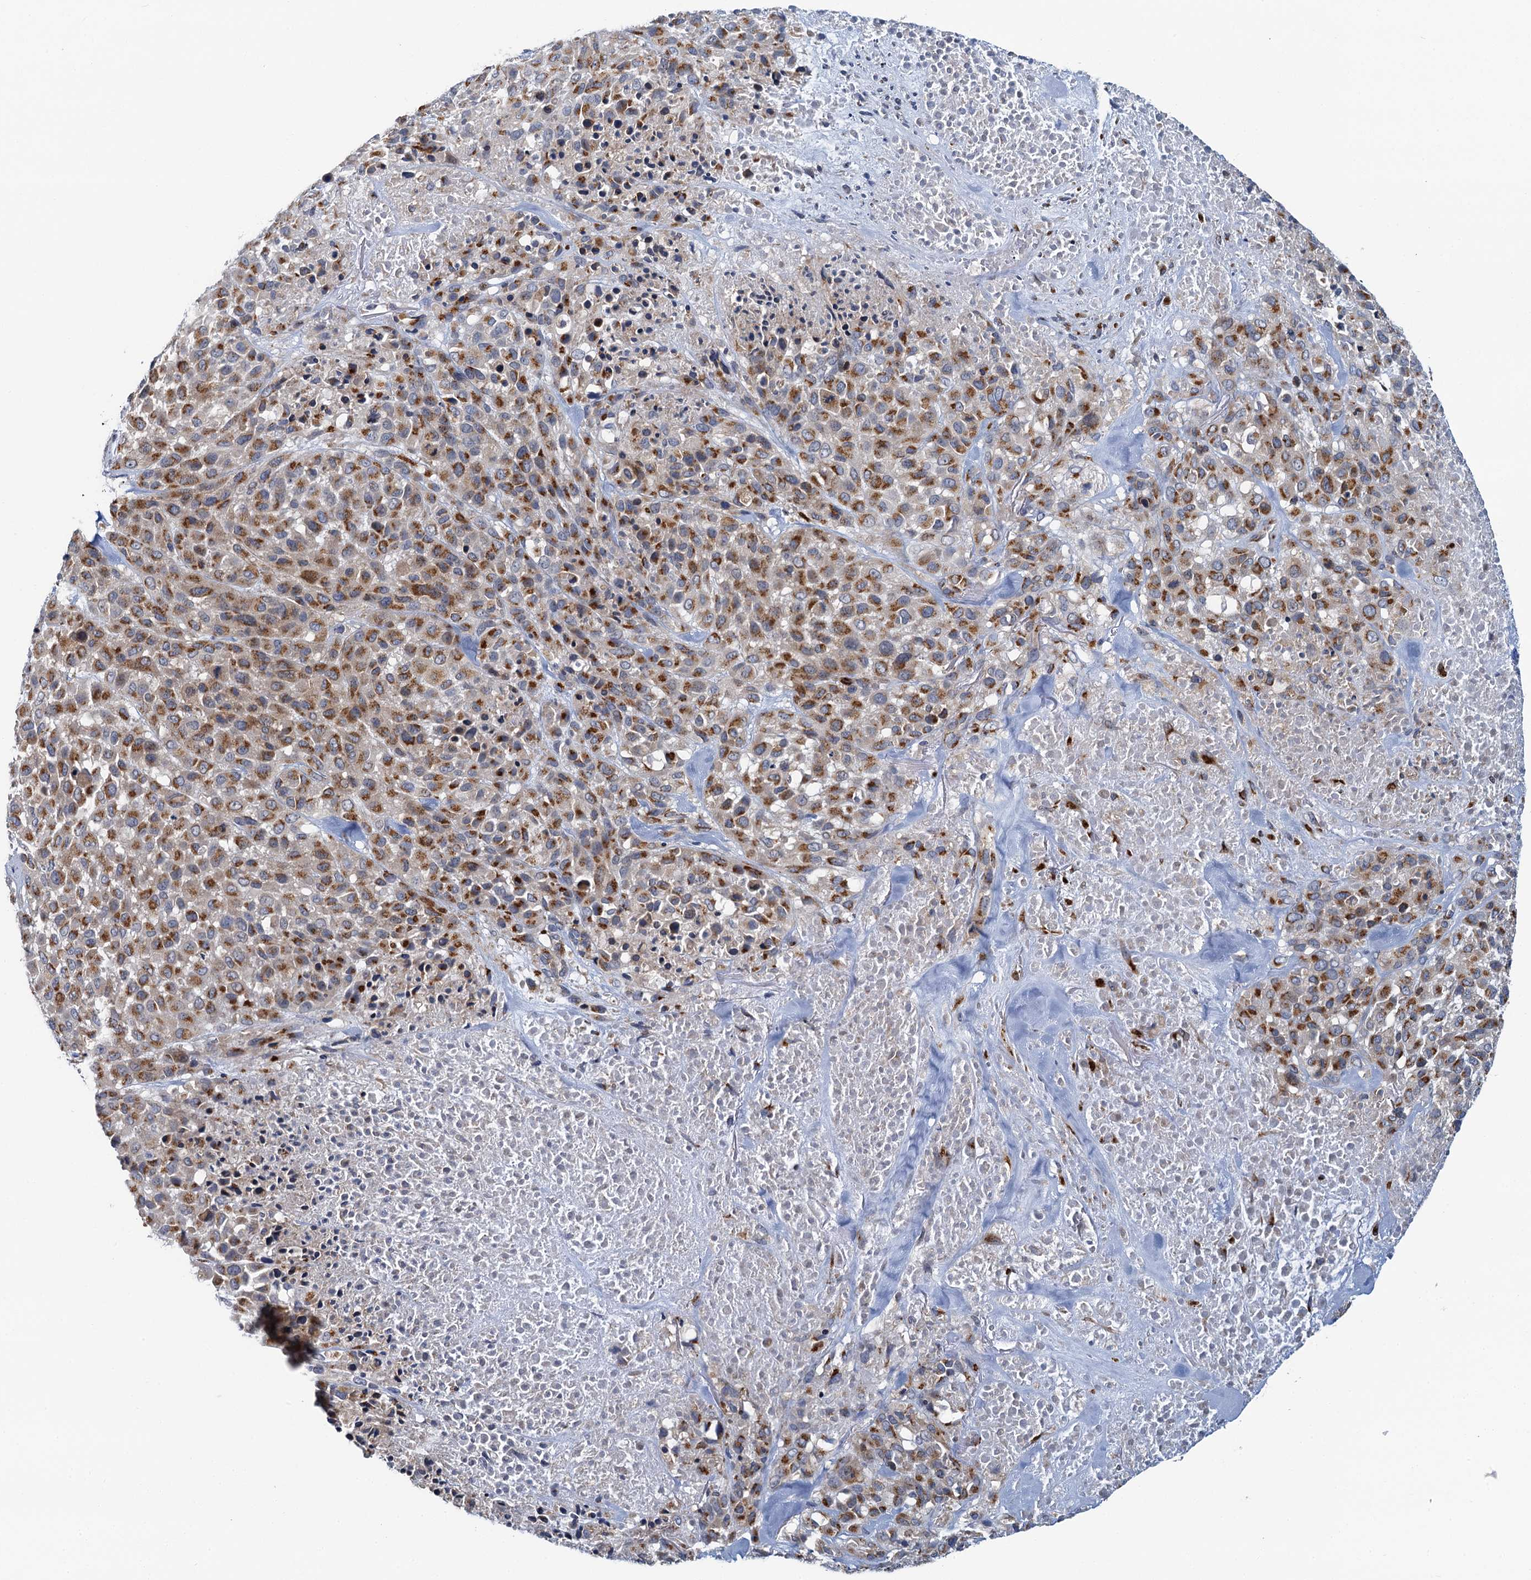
{"staining": {"intensity": "moderate", "quantity": ">75%", "location": "cytoplasmic/membranous"}, "tissue": "melanoma", "cell_type": "Tumor cells", "image_type": "cancer", "snomed": [{"axis": "morphology", "description": "Malignant melanoma, Metastatic site"}, {"axis": "topography", "description": "Skin"}], "caption": "Malignant melanoma (metastatic site) stained for a protein exhibits moderate cytoplasmic/membranous positivity in tumor cells. (brown staining indicates protein expression, while blue staining denotes nuclei).", "gene": "BET1L", "patient": {"sex": "female", "age": 81}}